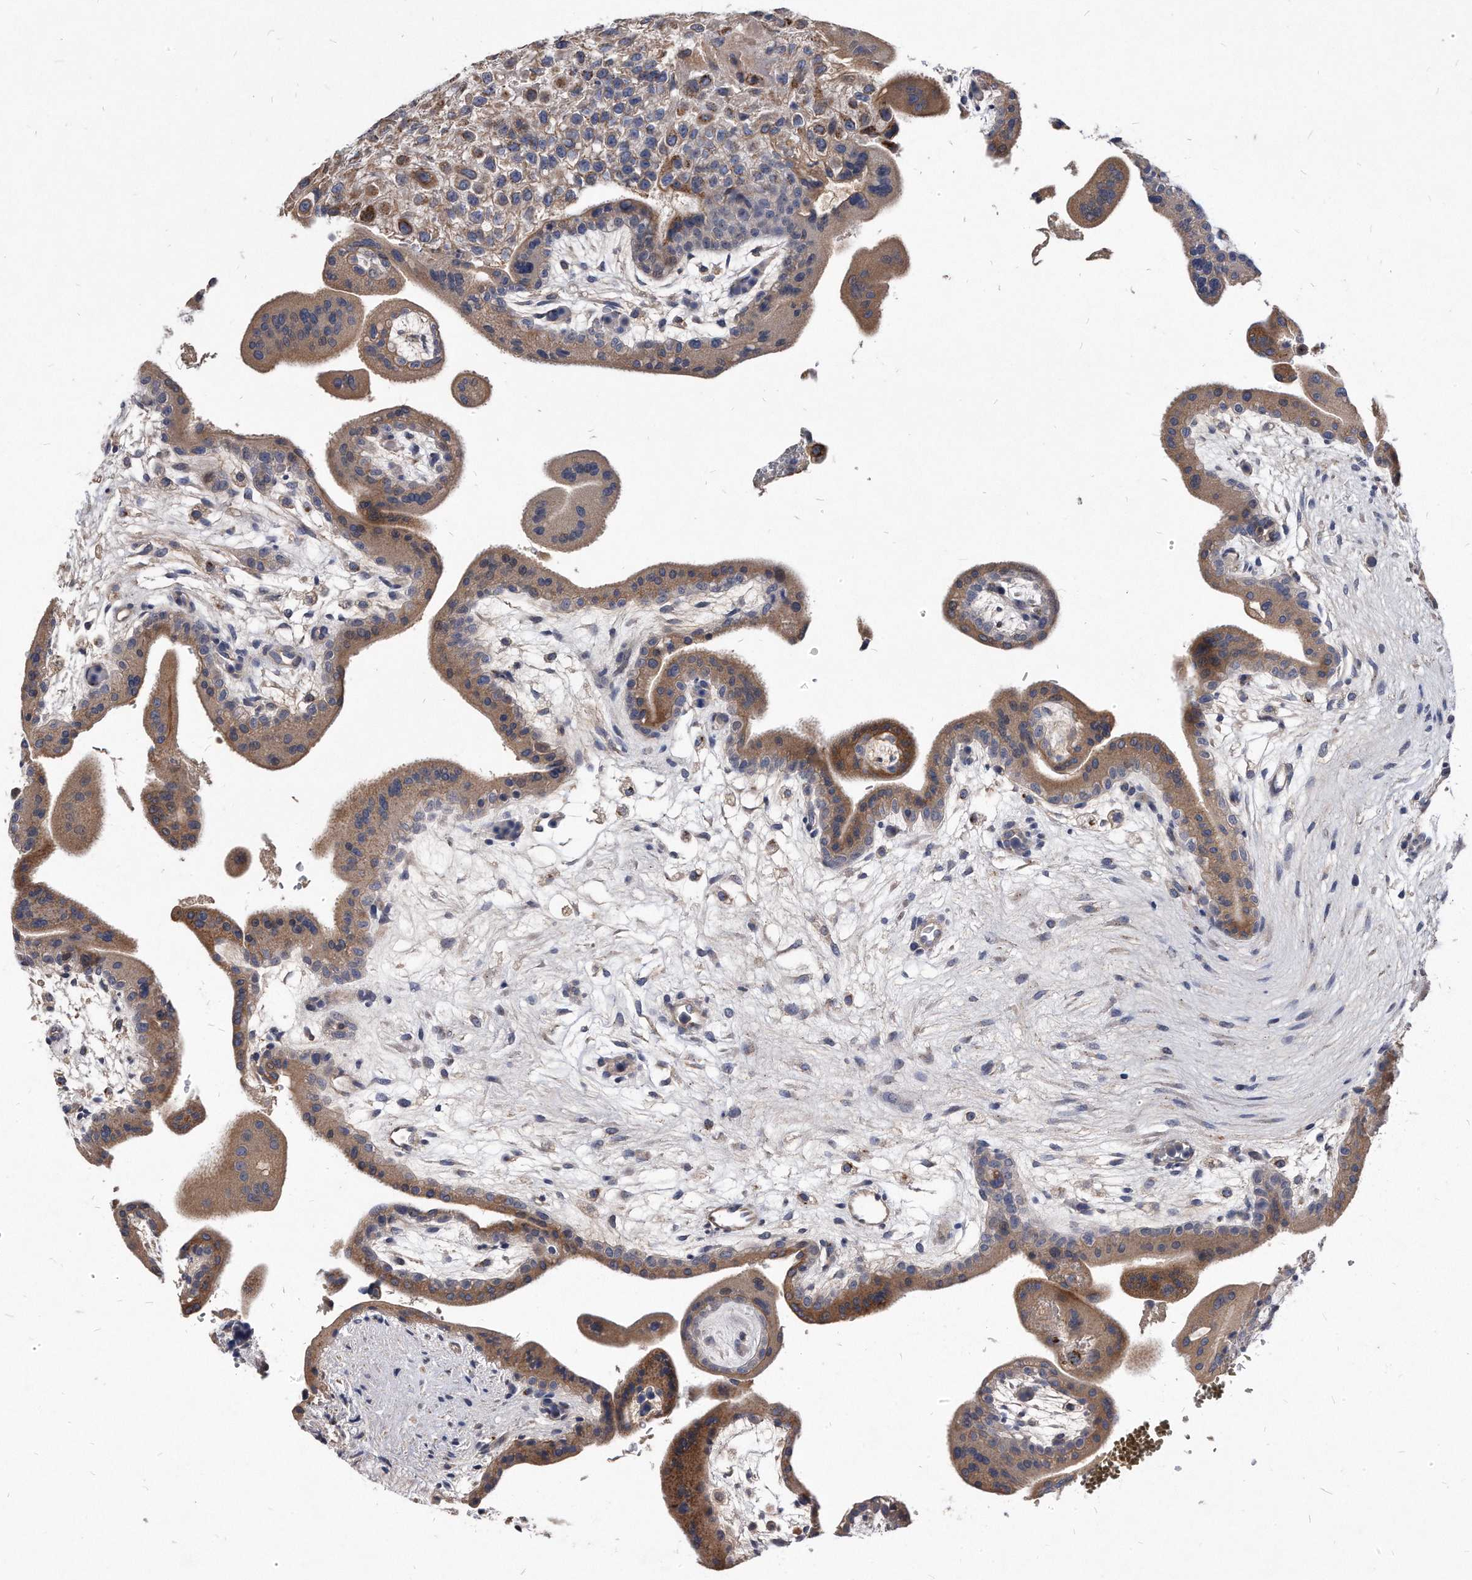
{"staining": {"intensity": "strong", "quantity": ">75%", "location": "cytoplasmic/membranous"}, "tissue": "placenta", "cell_type": "Decidual cells", "image_type": "normal", "snomed": [{"axis": "morphology", "description": "Normal tissue, NOS"}, {"axis": "topography", "description": "Placenta"}], "caption": "Immunohistochemistry (DAB) staining of benign placenta demonstrates strong cytoplasmic/membranous protein expression in approximately >75% of decidual cells.", "gene": "MGAT4A", "patient": {"sex": "female", "age": 35}}